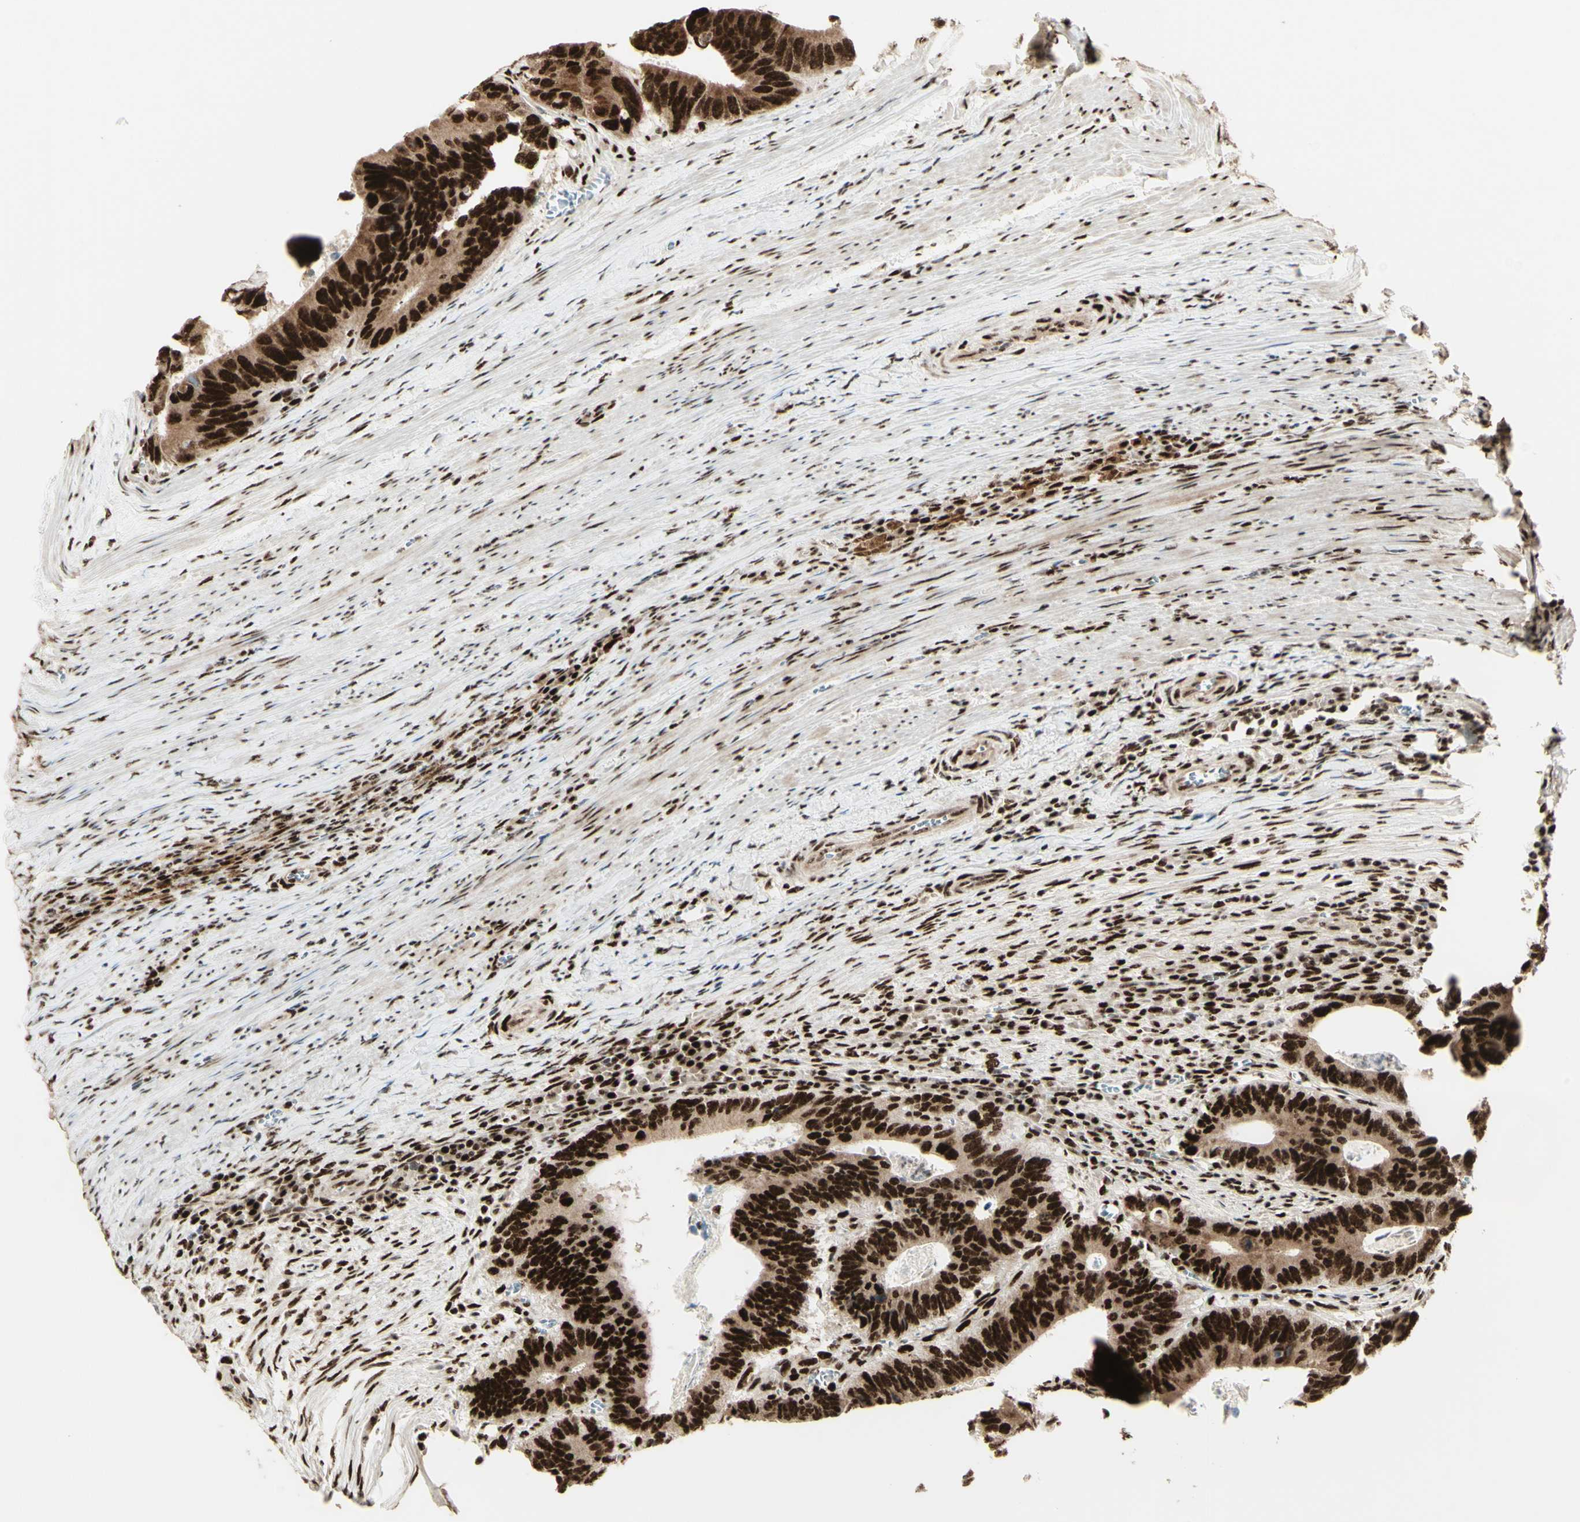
{"staining": {"intensity": "strong", "quantity": ">75%", "location": "cytoplasmic/membranous,nuclear"}, "tissue": "colorectal cancer", "cell_type": "Tumor cells", "image_type": "cancer", "snomed": [{"axis": "morphology", "description": "Adenocarcinoma, NOS"}, {"axis": "topography", "description": "Colon"}], "caption": "High-power microscopy captured an immunohistochemistry histopathology image of colorectal adenocarcinoma, revealing strong cytoplasmic/membranous and nuclear expression in approximately >75% of tumor cells.", "gene": "DHX9", "patient": {"sex": "male", "age": 72}}